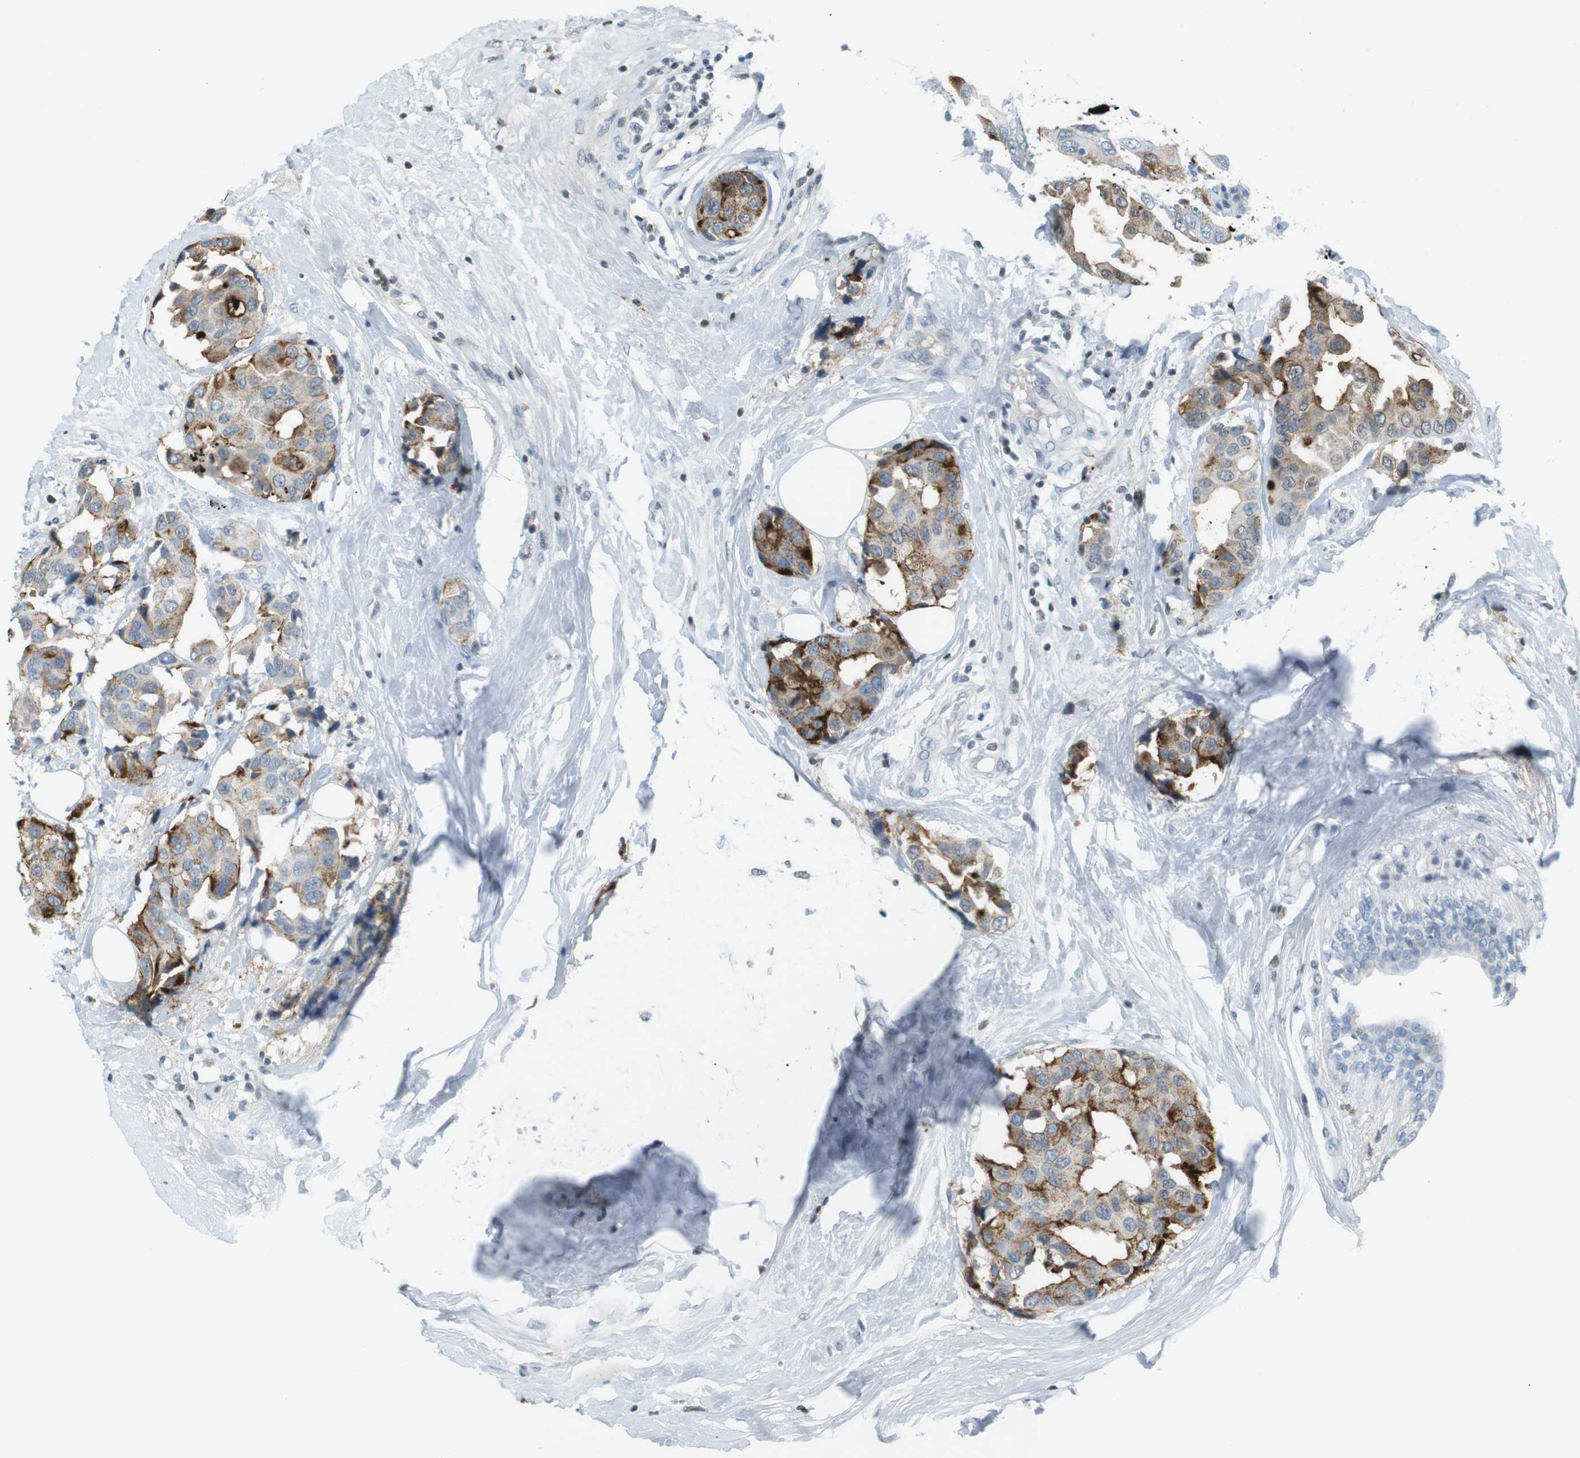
{"staining": {"intensity": "strong", "quantity": ">75%", "location": "cytoplasmic/membranous"}, "tissue": "breast cancer", "cell_type": "Tumor cells", "image_type": "cancer", "snomed": [{"axis": "morphology", "description": "Normal tissue, NOS"}, {"axis": "morphology", "description": "Duct carcinoma"}, {"axis": "topography", "description": "Breast"}], "caption": "Immunohistochemistry (IHC) (DAB) staining of human breast cancer (intraductal carcinoma) displays strong cytoplasmic/membranous protein expression in about >75% of tumor cells.", "gene": "AZGP1", "patient": {"sex": "female", "age": 39}}